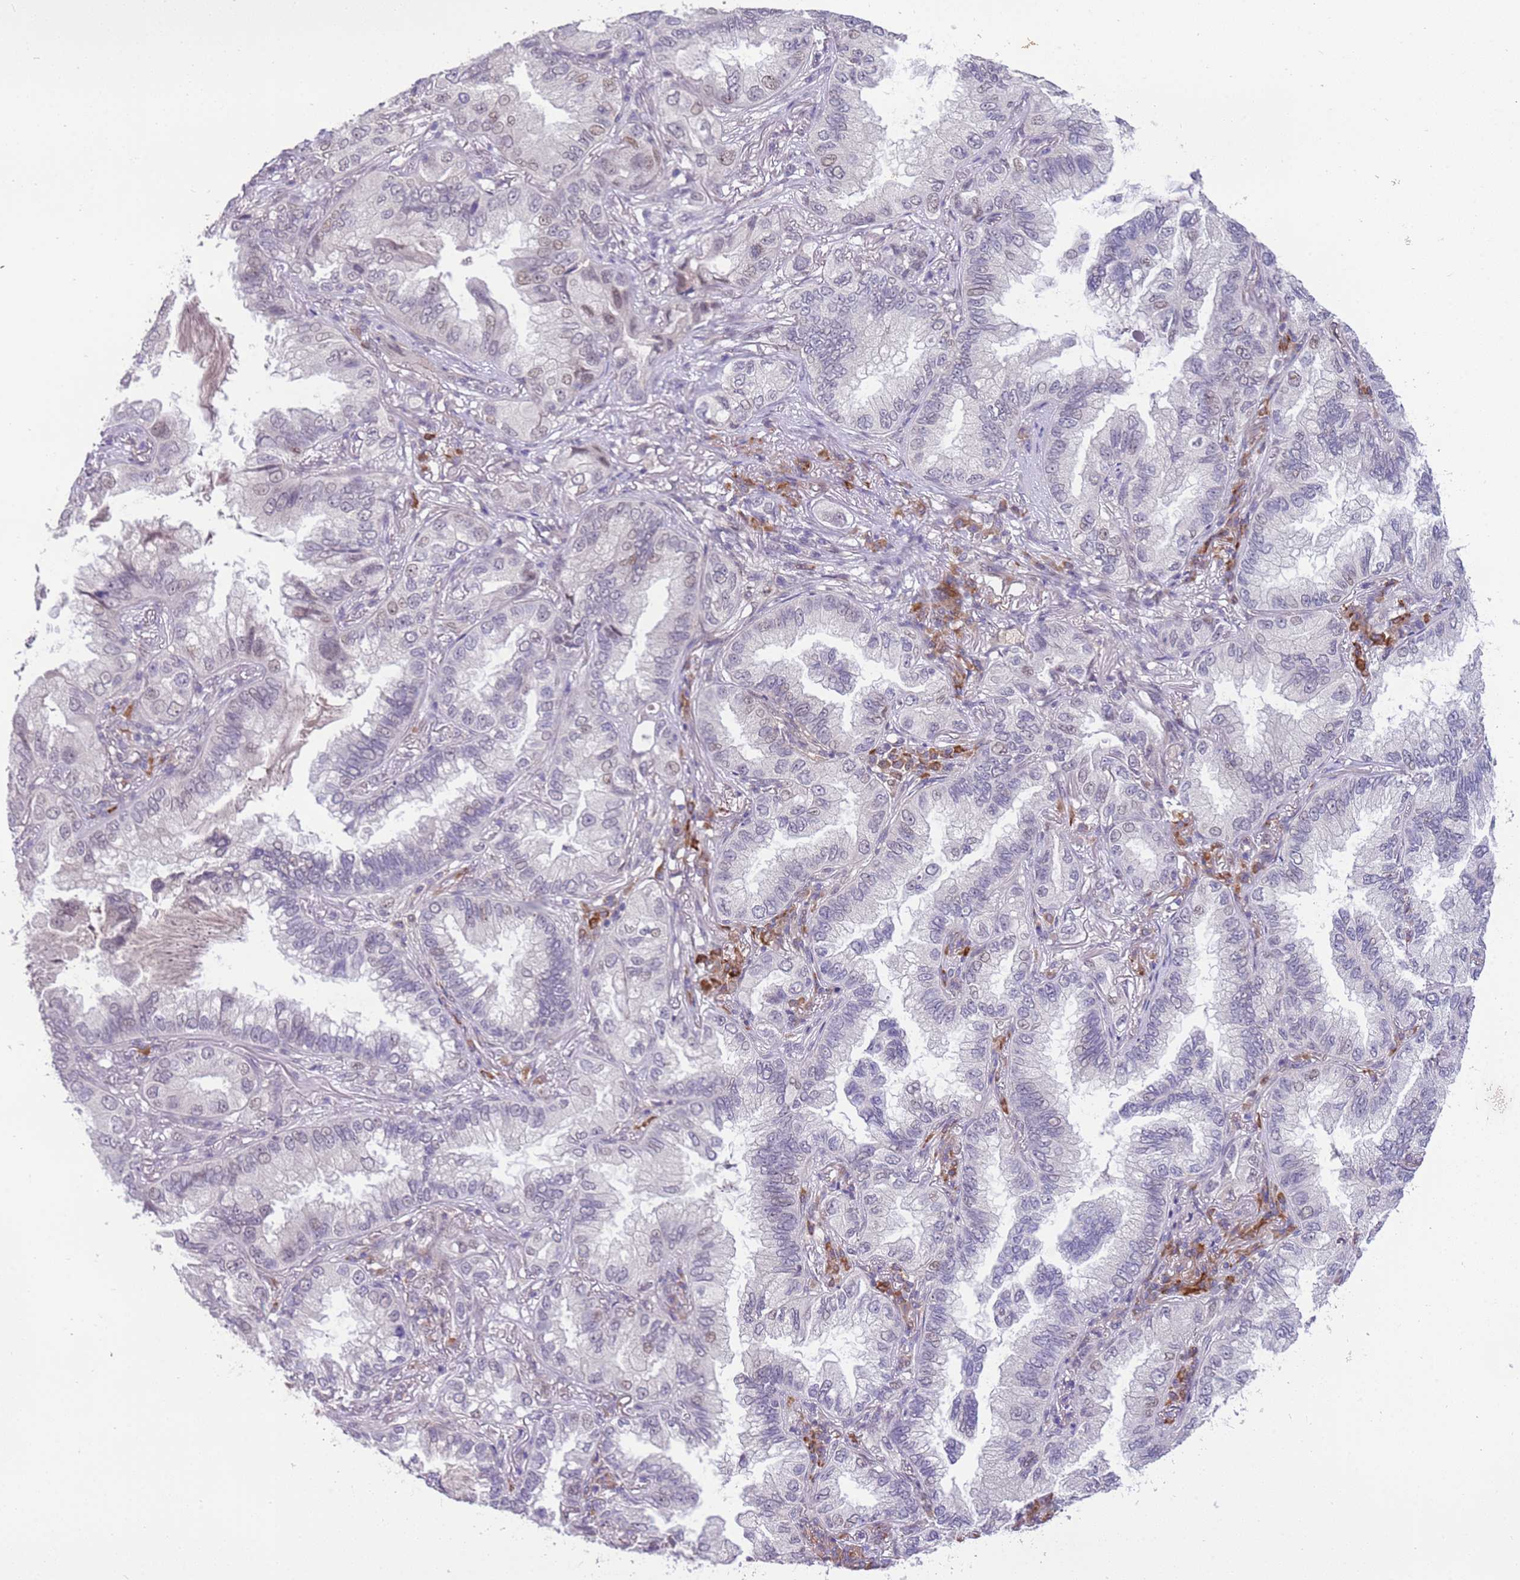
{"staining": {"intensity": "weak", "quantity": "<25%", "location": "nuclear"}, "tissue": "lung cancer", "cell_type": "Tumor cells", "image_type": "cancer", "snomed": [{"axis": "morphology", "description": "Adenocarcinoma, NOS"}, {"axis": "topography", "description": "Lung"}], "caption": "This is an immunohistochemistry (IHC) photomicrograph of human lung adenocarcinoma. There is no positivity in tumor cells.", "gene": "MAGEF1", "patient": {"sex": "female", "age": 69}}